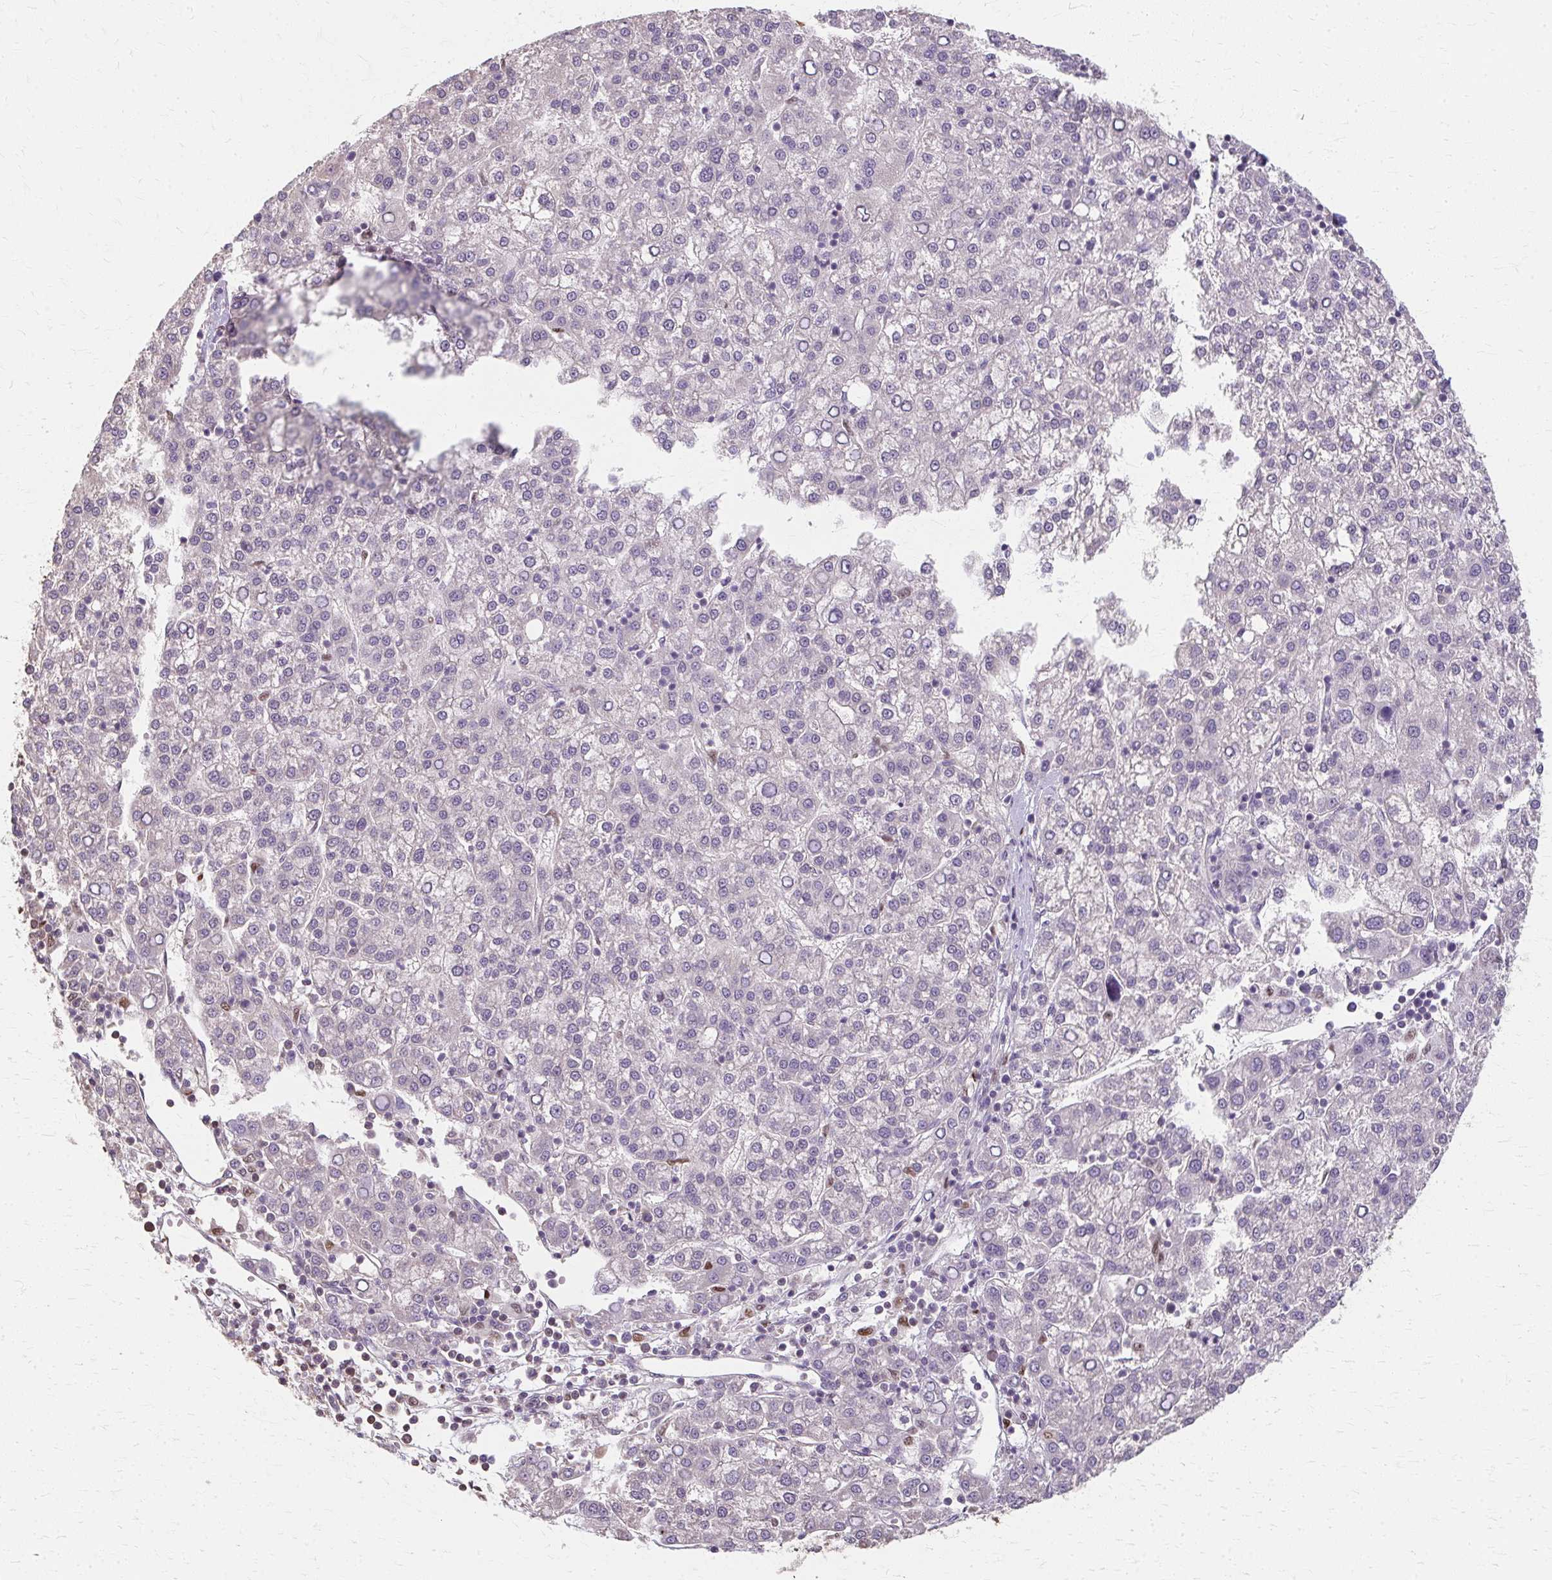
{"staining": {"intensity": "negative", "quantity": "none", "location": "none"}, "tissue": "liver cancer", "cell_type": "Tumor cells", "image_type": "cancer", "snomed": [{"axis": "morphology", "description": "Carcinoma, Hepatocellular, NOS"}, {"axis": "topography", "description": "Liver"}], "caption": "Image shows no protein expression in tumor cells of liver hepatocellular carcinoma tissue.", "gene": "RABGAP1L", "patient": {"sex": "female", "age": 58}}